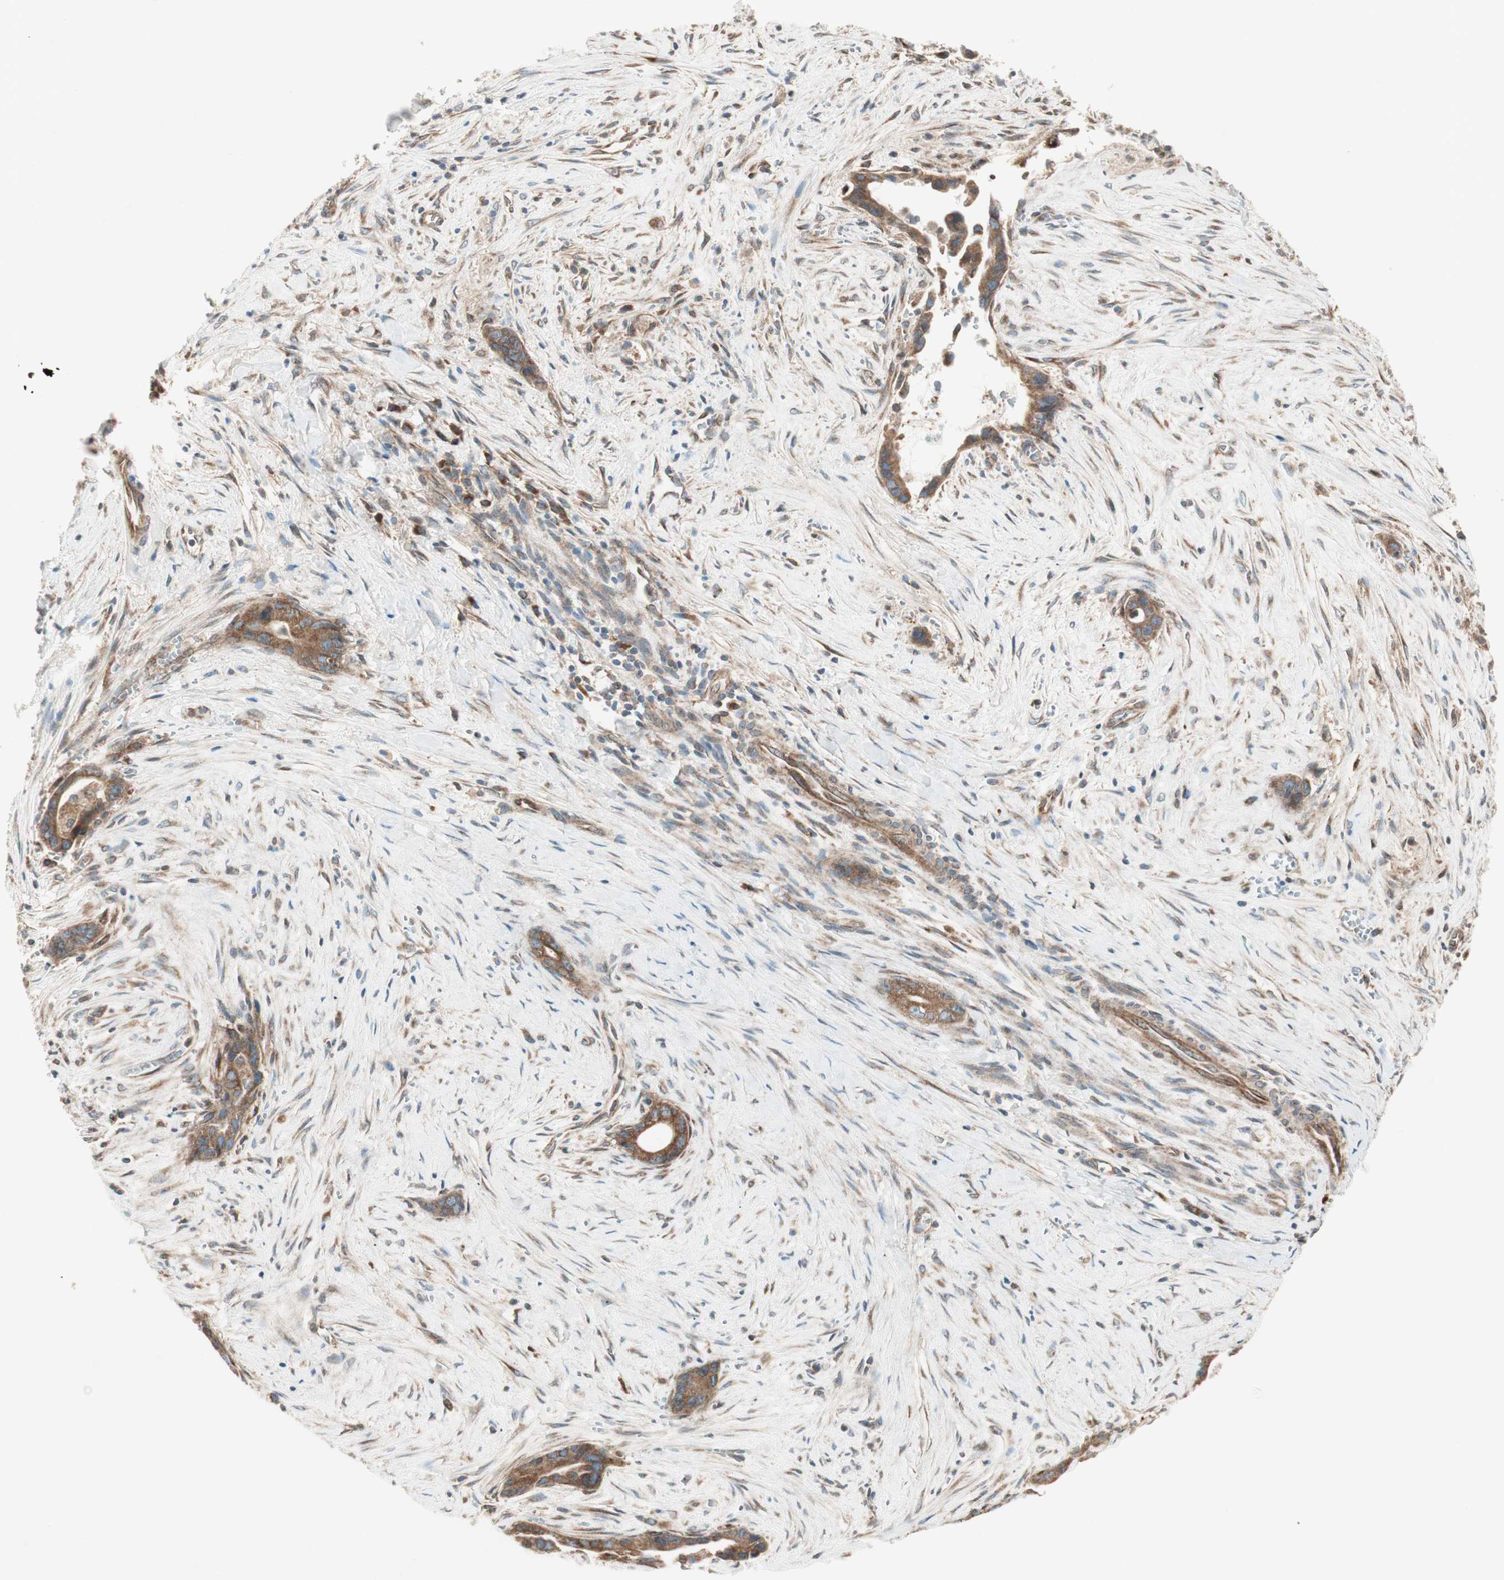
{"staining": {"intensity": "strong", "quantity": ">75%", "location": "cytoplasmic/membranous"}, "tissue": "liver cancer", "cell_type": "Tumor cells", "image_type": "cancer", "snomed": [{"axis": "morphology", "description": "Cholangiocarcinoma"}, {"axis": "topography", "description": "Liver"}], "caption": "IHC image of neoplastic tissue: human cholangiocarcinoma (liver) stained using immunohistochemistry (IHC) reveals high levels of strong protein expression localized specifically in the cytoplasmic/membranous of tumor cells, appearing as a cytoplasmic/membranous brown color.", "gene": "RAB5A", "patient": {"sex": "female", "age": 55}}